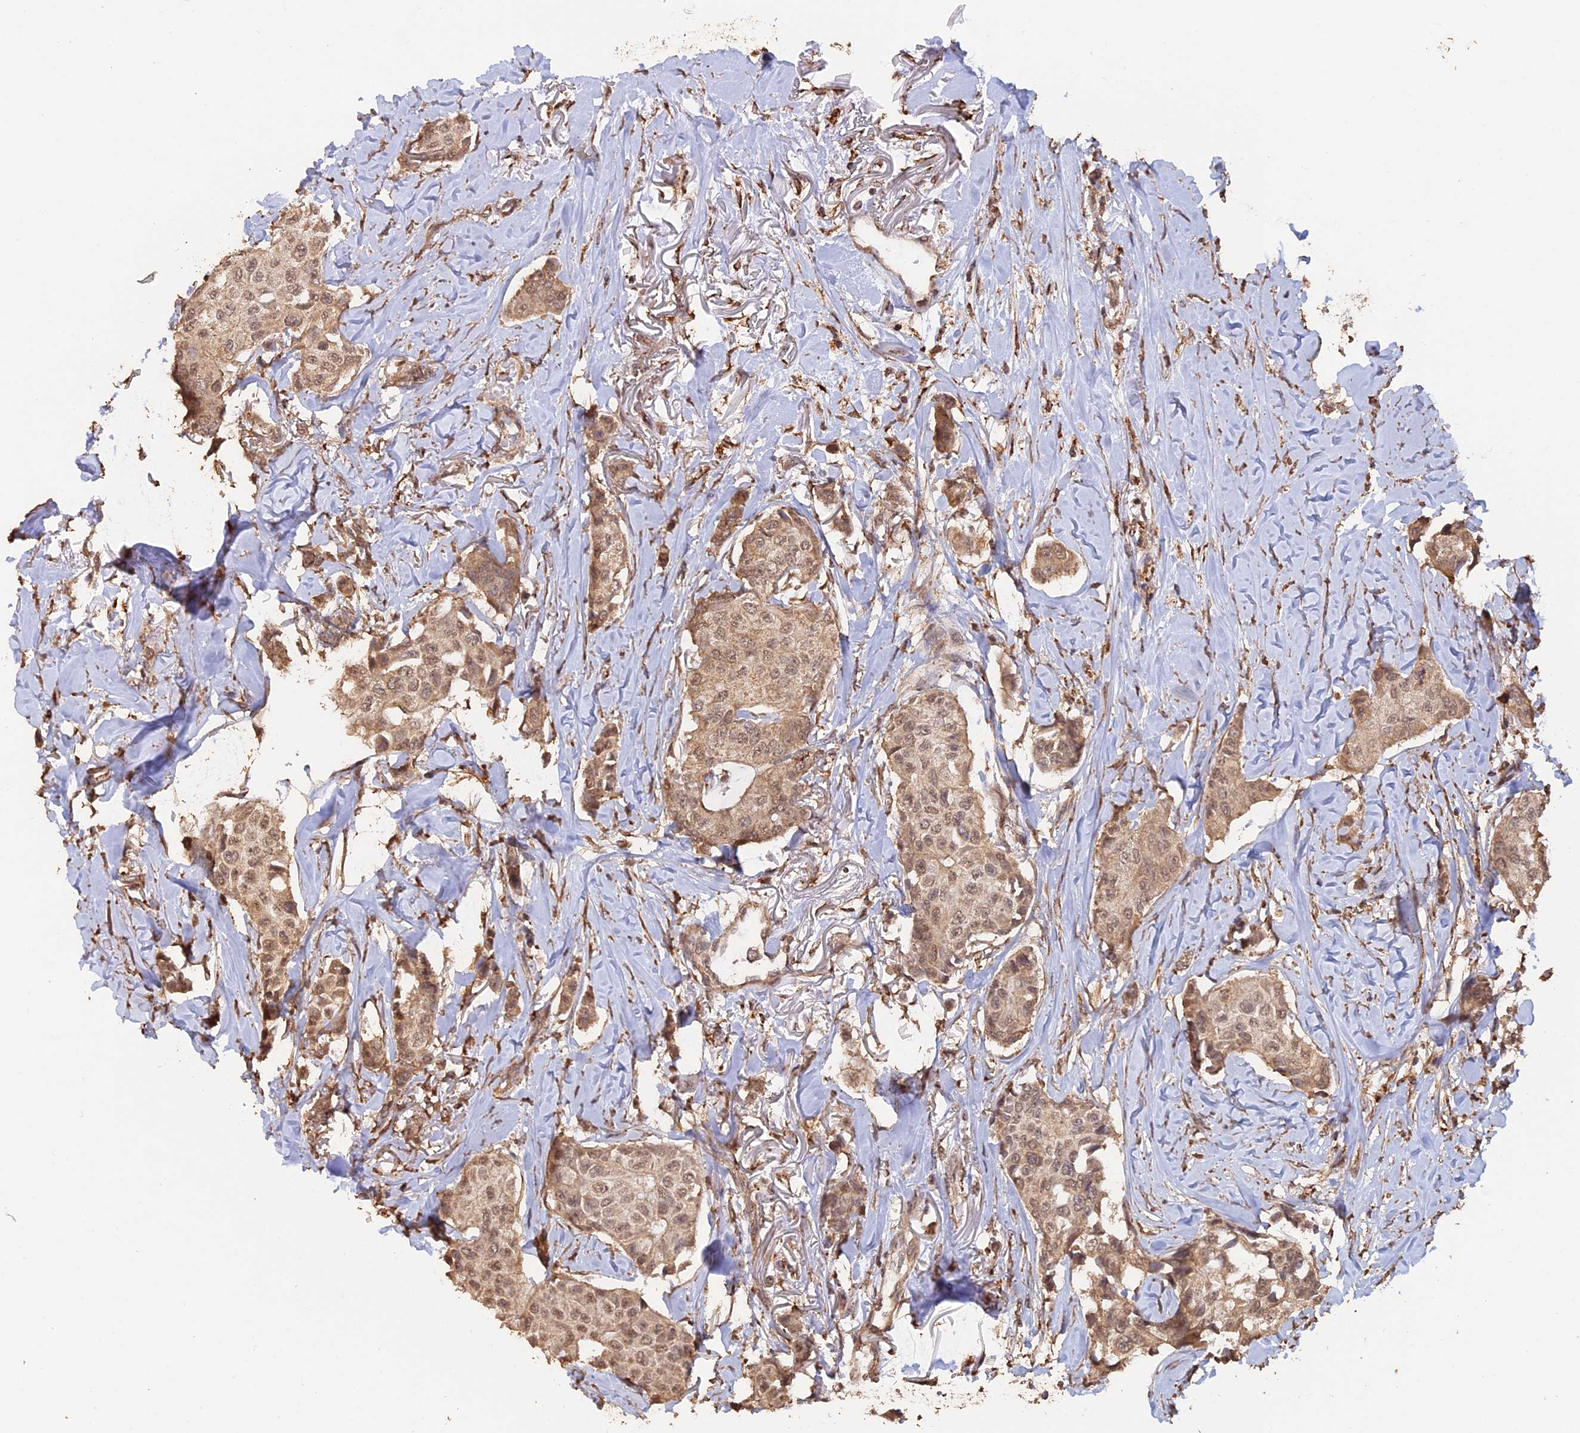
{"staining": {"intensity": "moderate", "quantity": ">75%", "location": "nuclear"}, "tissue": "breast cancer", "cell_type": "Tumor cells", "image_type": "cancer", "snomed": [{"axis": "morphology", "description": "Duct carcinoma"}, {"axis": "topography", "description": "Breast"}], "caption": "Immunohistochemistry (IHC) of breast infiltrating ductal carcinoma shows medium levels of moderate nuclear staining in approximately >75% of tumor cells.", "gene": "FAM210B", "patient": {"sex": "female", "age": 80}}